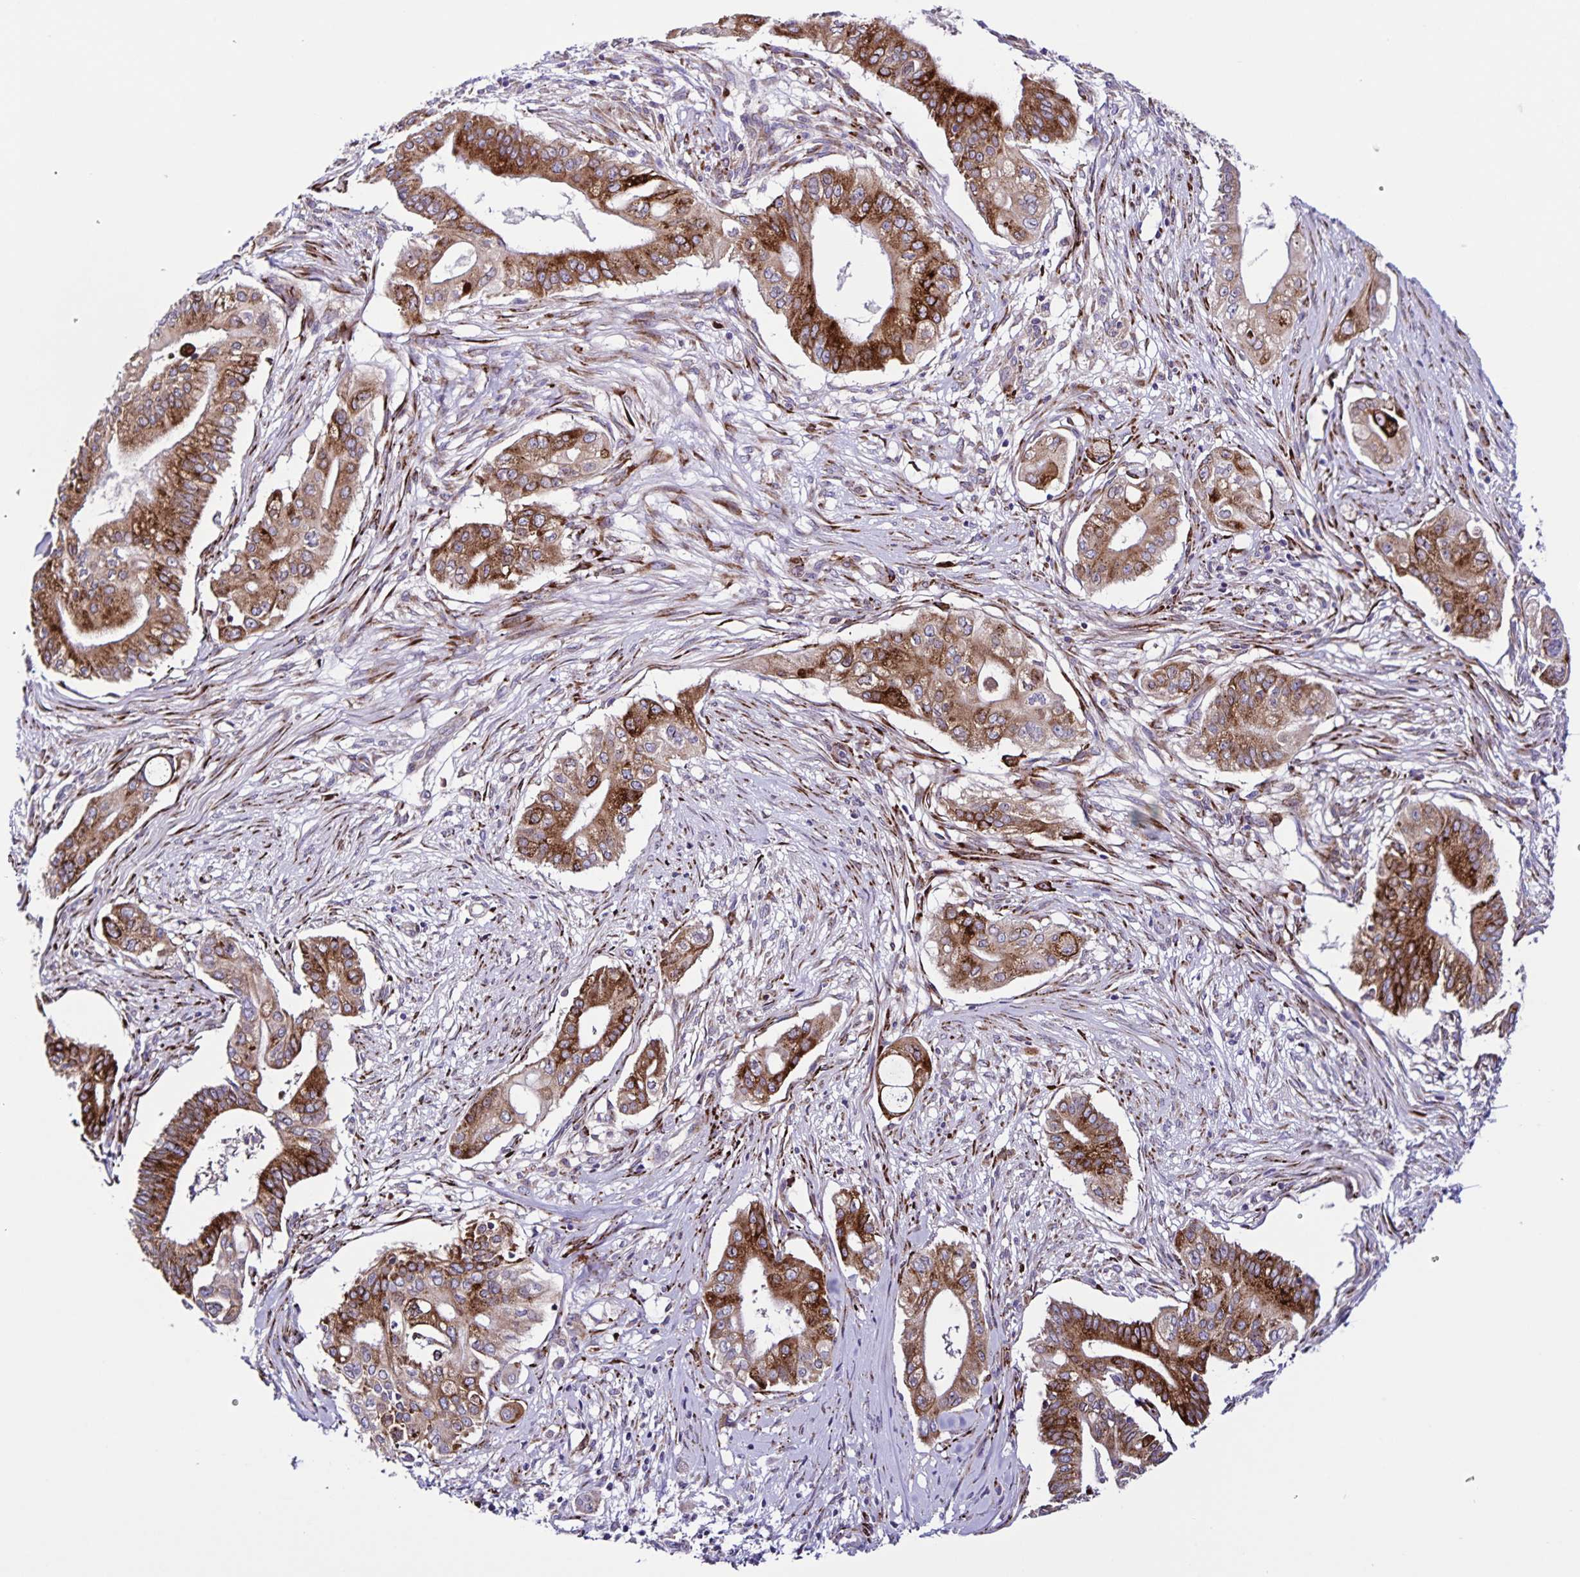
{"staining": {"intensity": "strong", "quantity": ">75%", "location": "cytoplasmic/membranous"}, "tissue": "pancreatic cancer", "cell_type": "Tumor cells", "image_type": "cancer", "snomed": [{"axis": "morphology", "description": "Adenocarcinoma, NOS"}, {"axis": "topography", "description": "Pancreas"}], "caption": "Tumor cells exhibit high levels of strong cytoplasmic/membranous expression in approximately >75% of cells in human pancreatic cancer. The protein is shown in brown color, while the nuclei are stained blue.", "gene": "OSBPL5", "patient": {"sex": "female", "age": 68}}